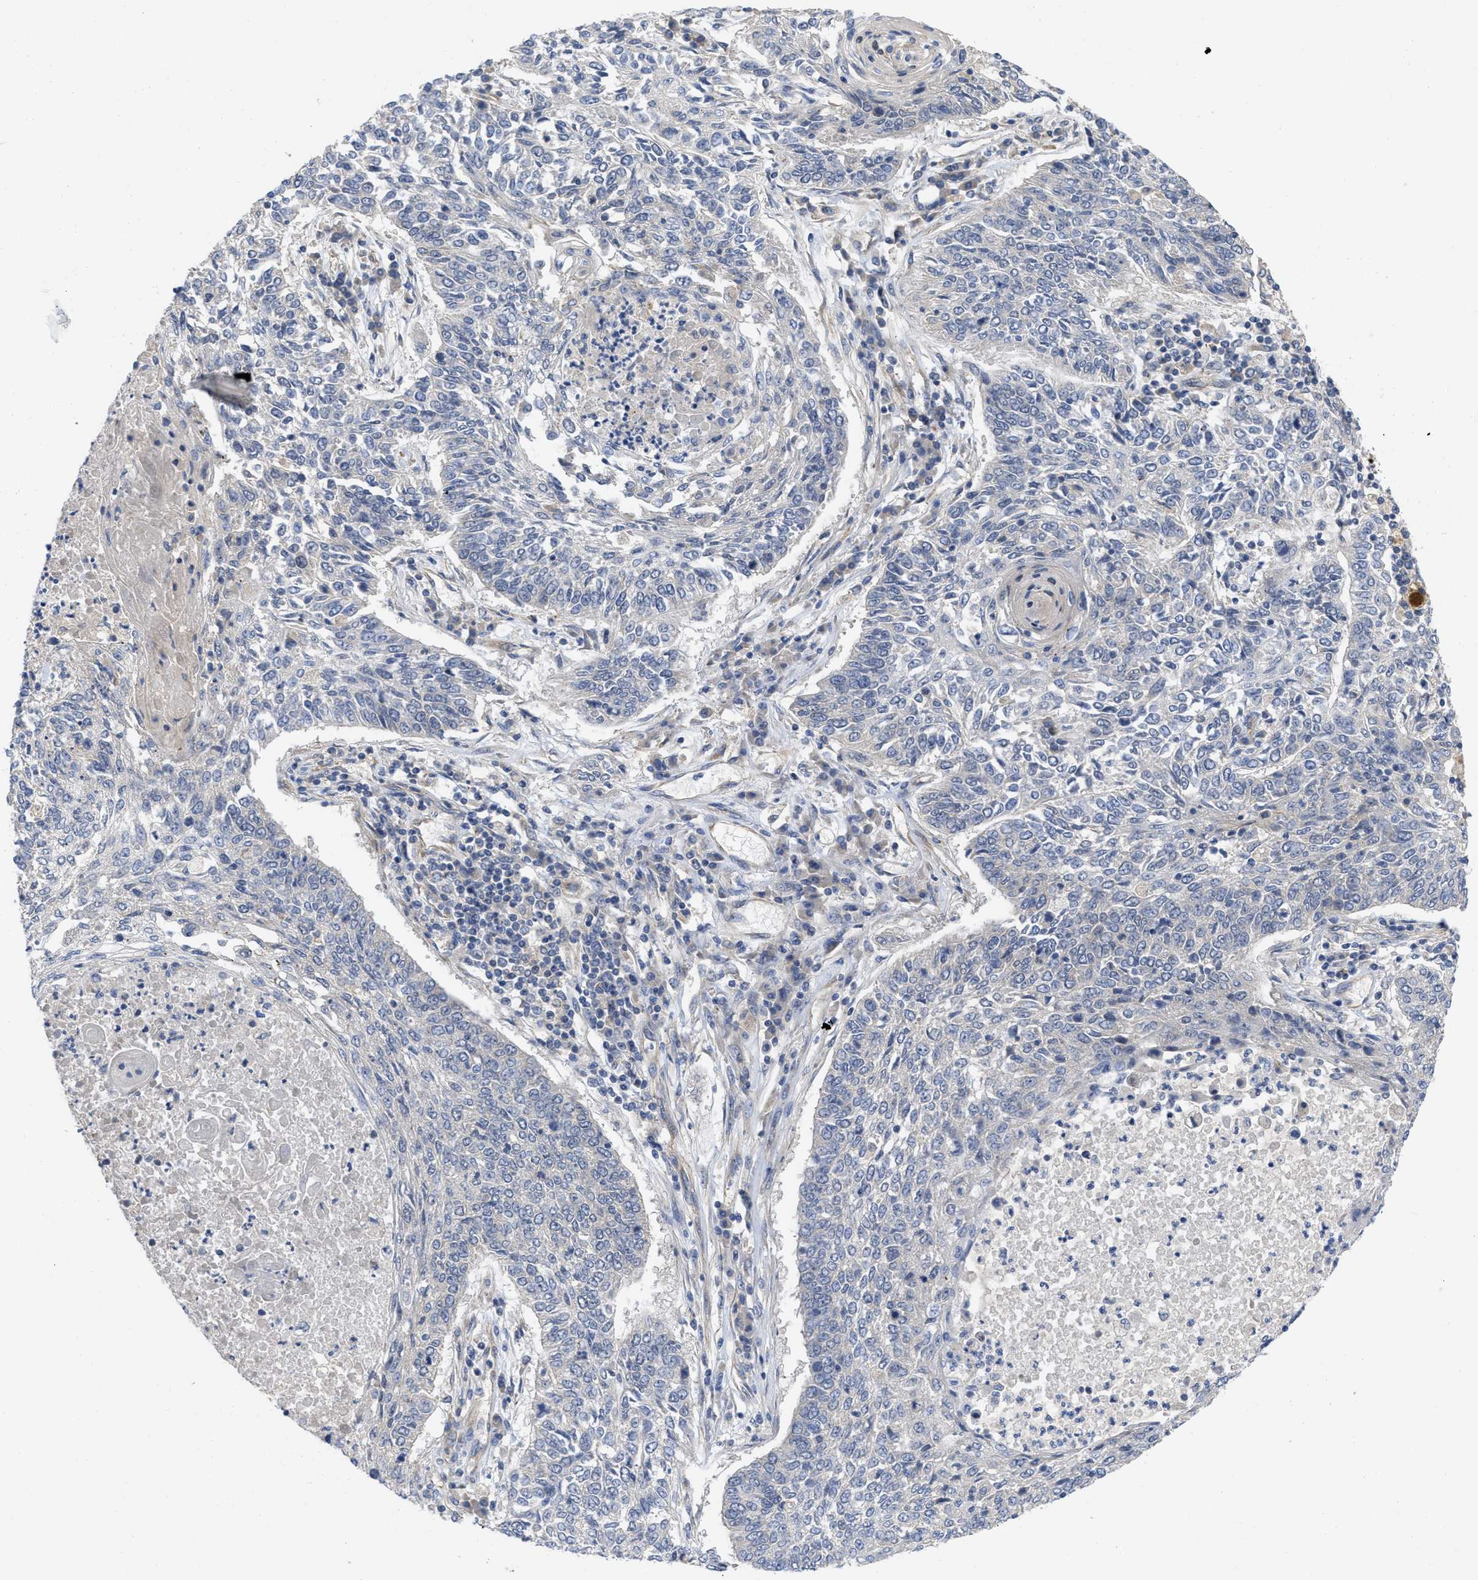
{"staining": {"intensity": "negative", "quantity": "none", "location": "none"}, "tissue": "lung cancer", "cell_type": "Tumor cells", "image_type": "cancer", "snomed": [{"axis": "morphology", "description": "Normal tissue, NOS"}, {"axis": "morphology", "description": "Squamous cell carcinoma, NOS"}, {"axis": "topography", "description": "Cartilage tissue"}, {"axis": "topography", "description": "Bronchus"}, {"axis": "topography", "description": "Lung"}], "caption": "Tumor cells are negative for protein expression in human lung squamous cell carcinoma.", "gene": "ARHGEF26", "patient": {"sex": "female", "age": 49}}